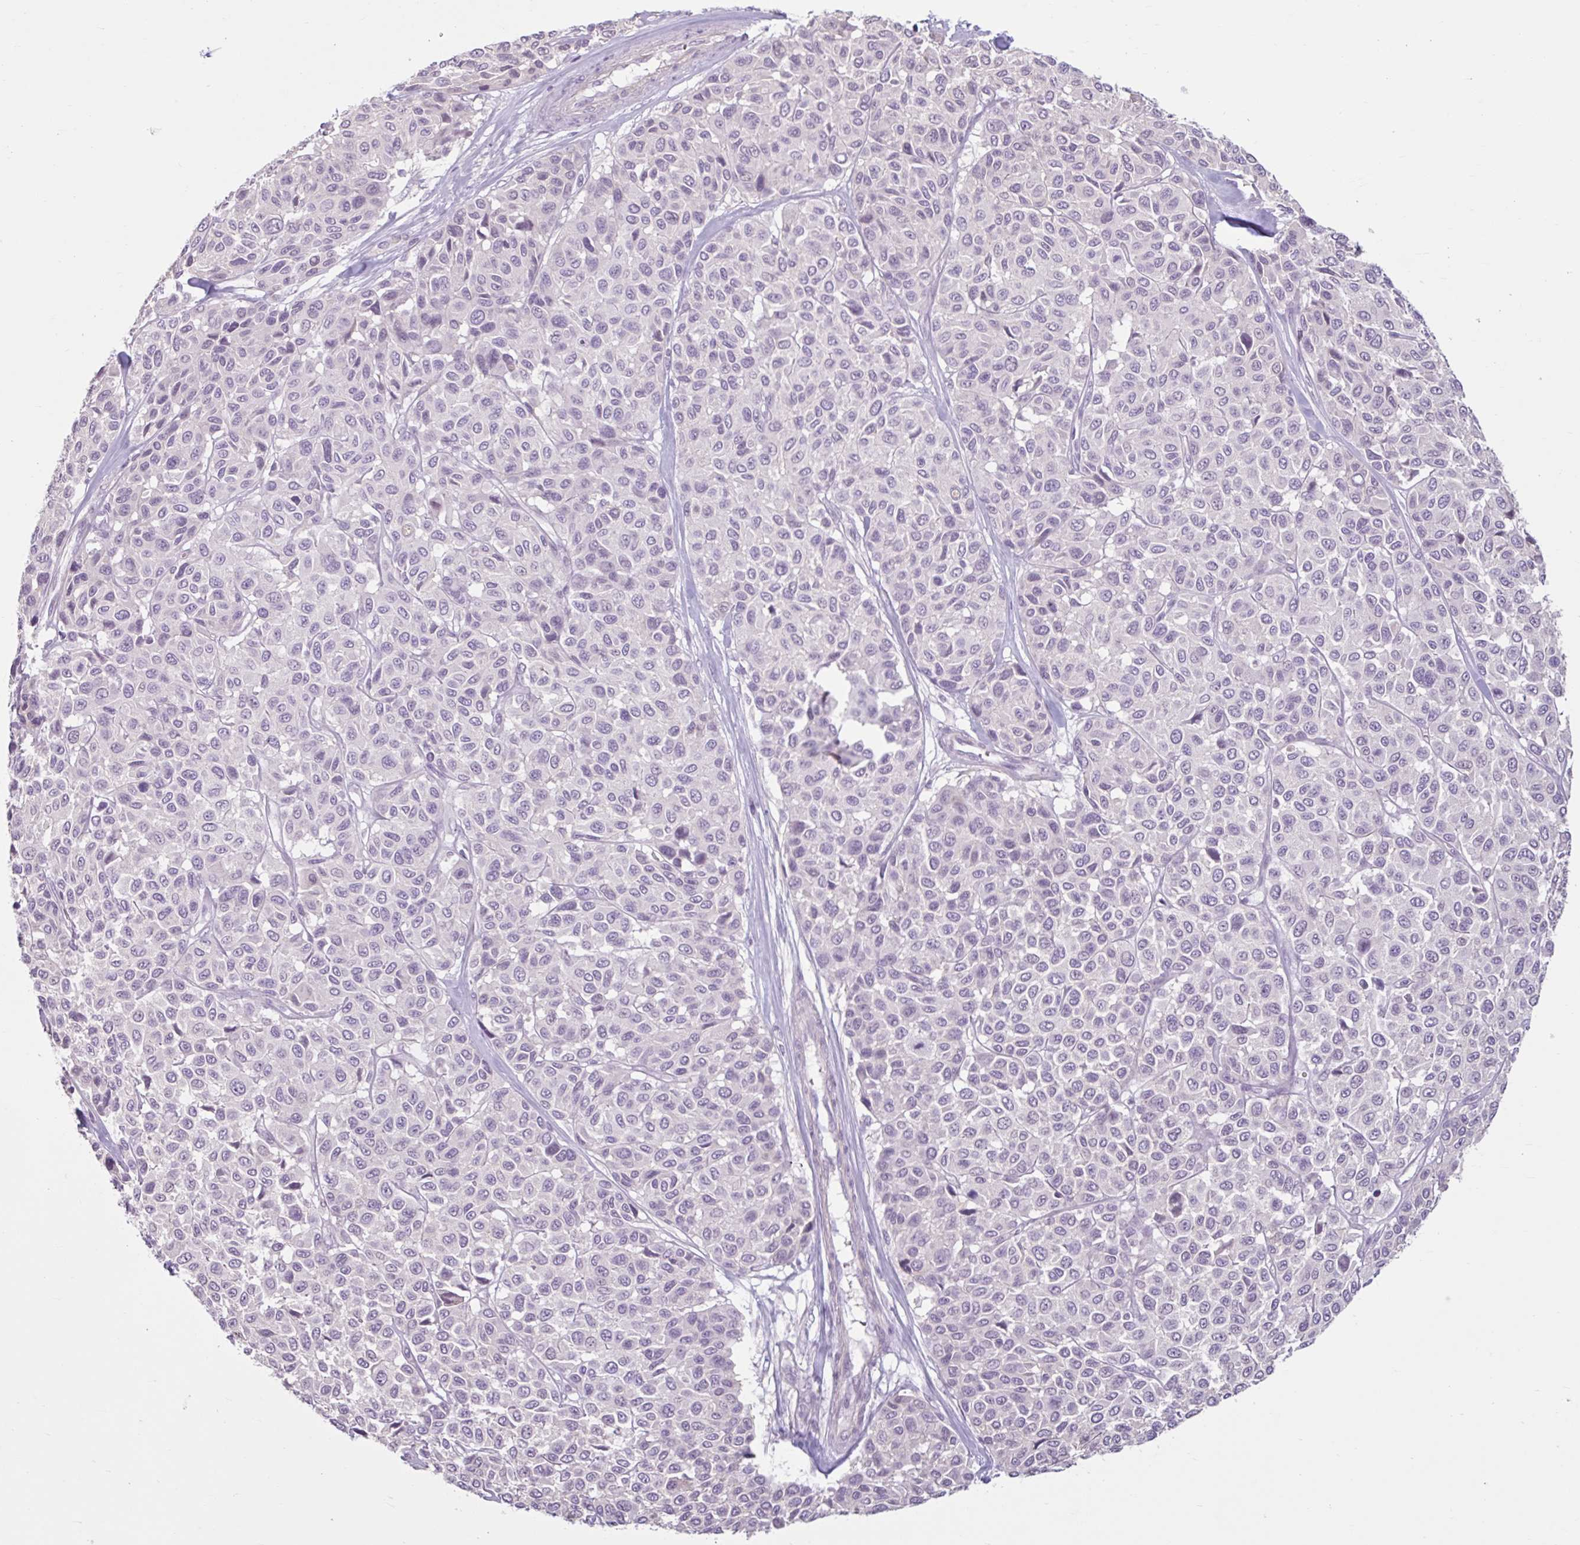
{"staining": {"intensity": "negative", "quantity": "none", "location": "none"}, "tissue": "melanoma", "cell_type": "Tumor cells", "image_type": "cancer", "snomed": [{"axis": "morphology", "description": "Malignant melanoma, NOS"}, {"axis": "topography", "description": "Skin"}], "caption": "This is a histopathology image of immunohistochemistry (IHC) staining of melanoma, which shows no expression in tumor cells. The staining is performed using DAB (3,3'-diaminobenzidine) brown chromogen with nuclei counter-stained in using hematoxylin.", "gene": "CDH19", "patient": {"sex": "female", "age": 66}}